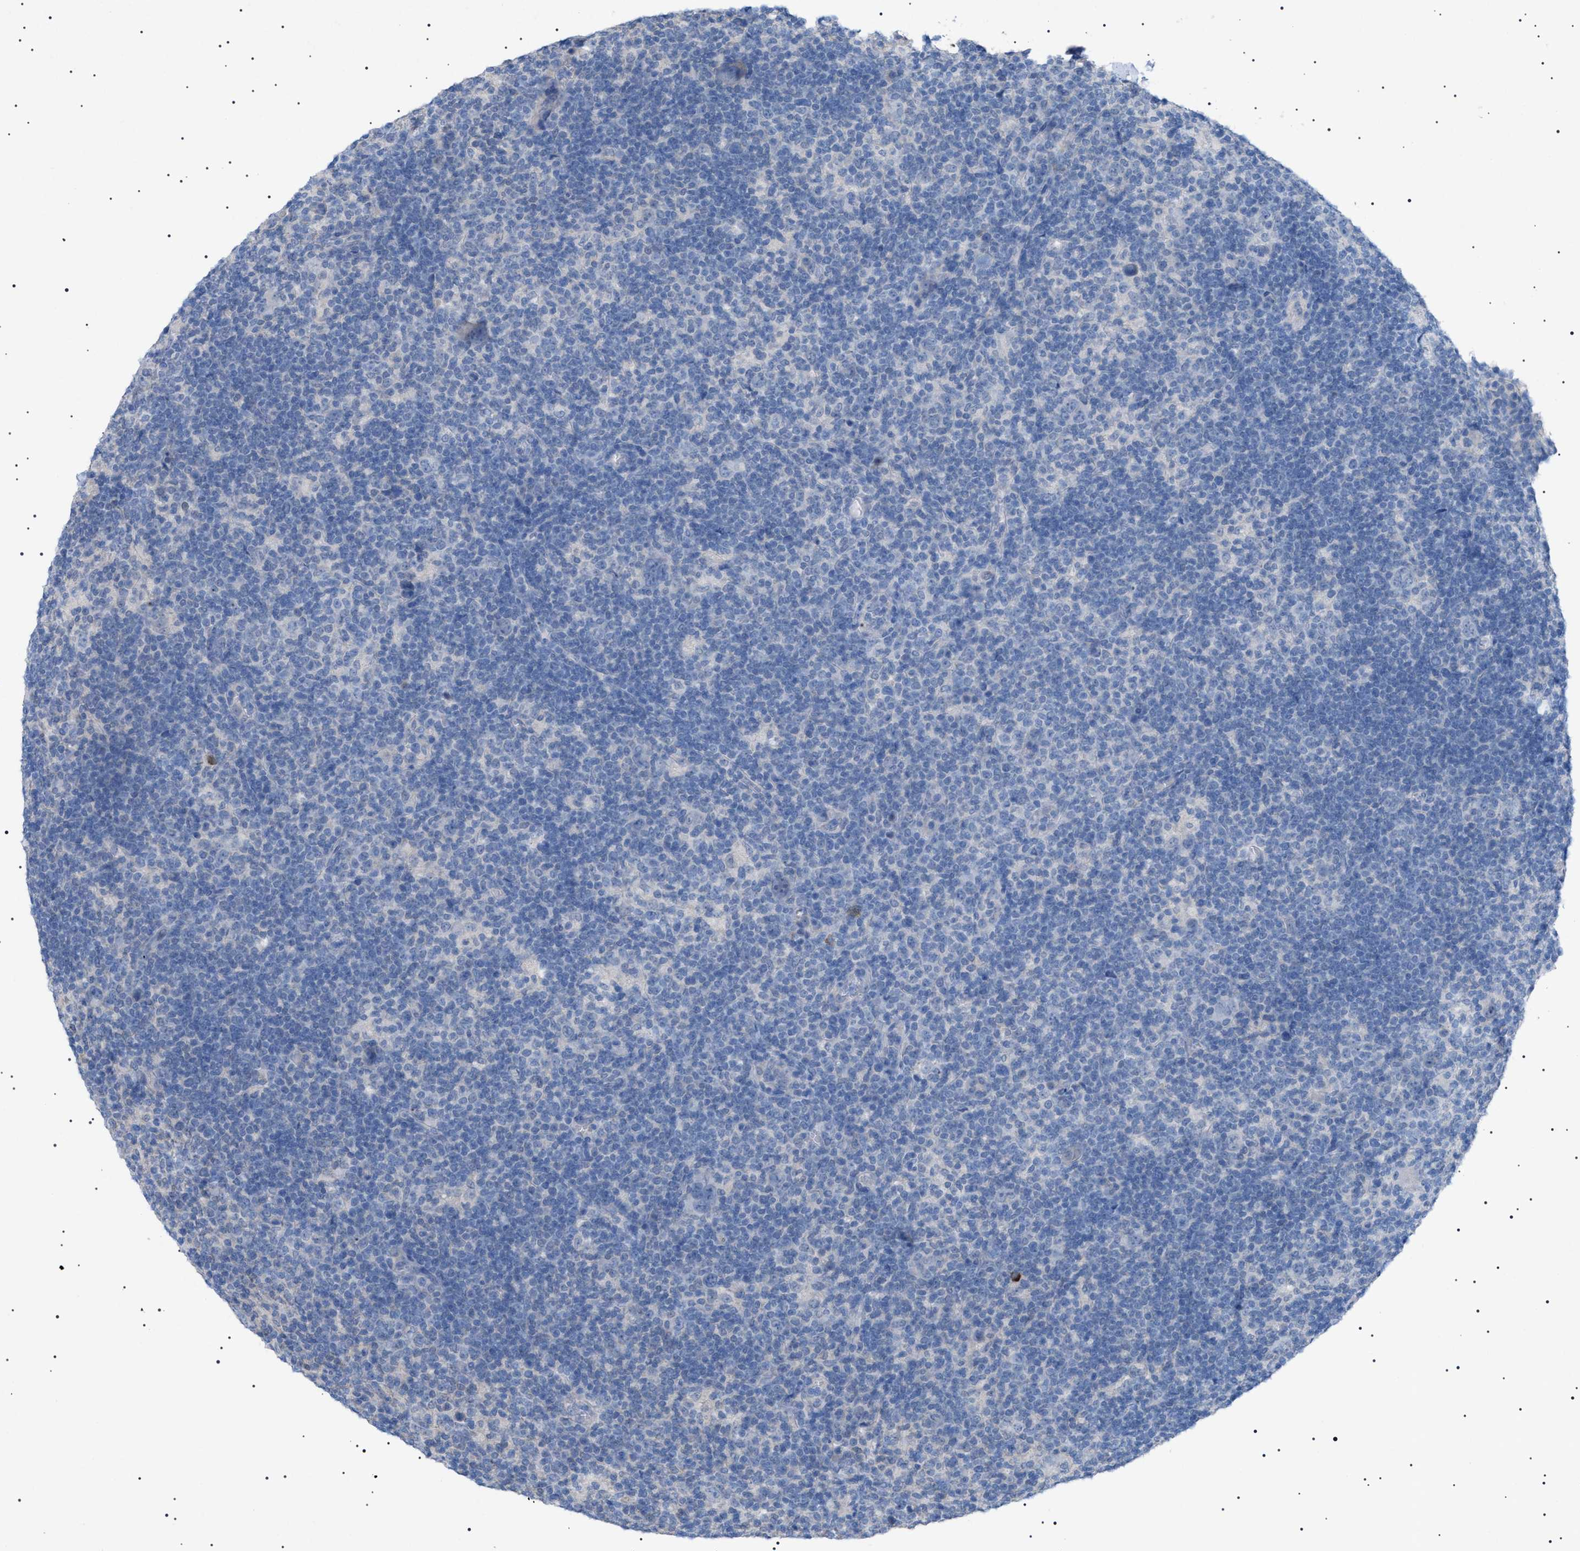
{"staining": {"intensity": "negative", "quantity": "none", "location": "none"}, "tissue": "lymphoma", "cell_type": "Tumor cells", "image_type": "cancer", "snomed": [{"axis": "morphology", "description": "Hodgkin's disease, NOS"}, {"axis": "topography", "description": "Lymph node"}], "caption": "Micrograph shows no significant protein staining in tumor cells of lymphoma.", "gene": "ADAMTS1", "patient": {"sex": "female", "age": 57}}